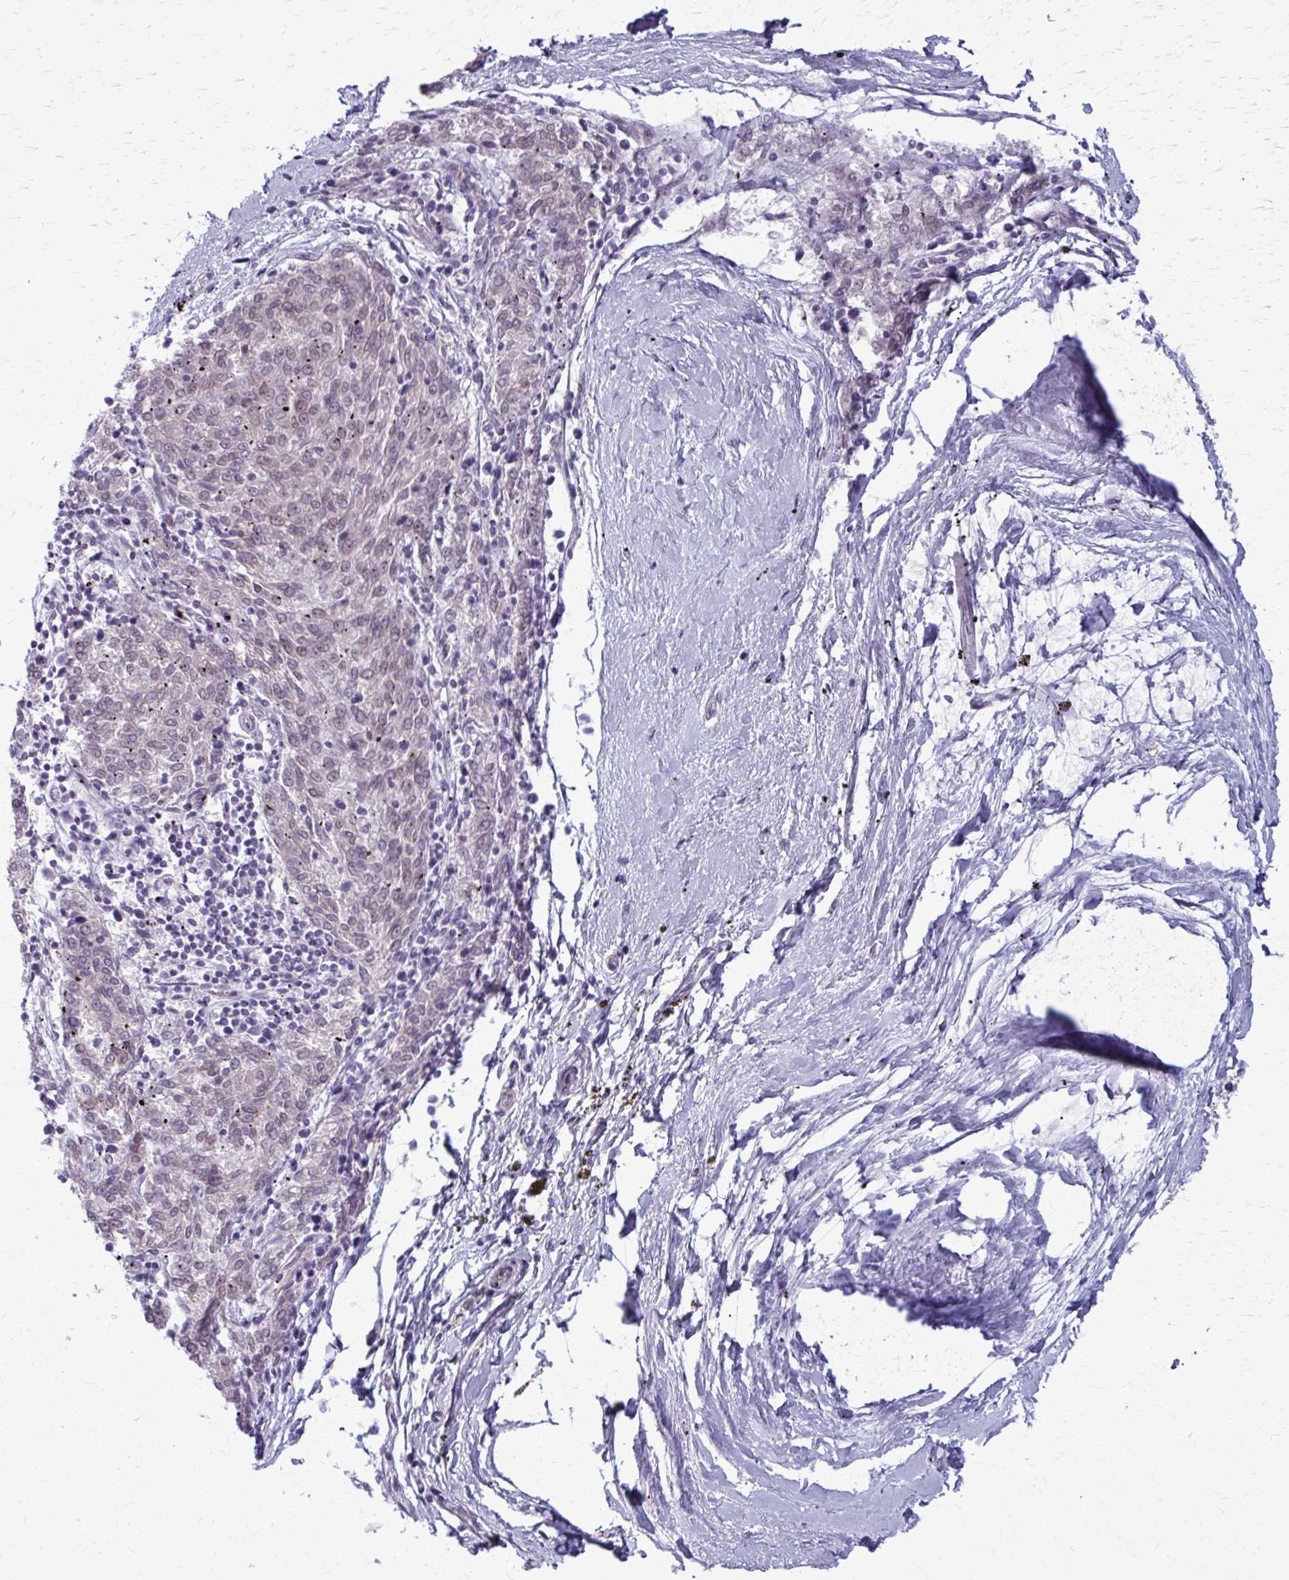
{"staining": {"intensity": "negative", "quantity": "none", "location": "none"}, "tissue": "melanoma", "cell_type": "Tumor cells", "image_type": "cancer", "snomed": [{"axis": "morphology", "description": "Malignant melanoma, NOS"}, {"axis": "topography", "description": "Skin"}], "caption": "An image of malignant melanoma stained for a protein shows no brown staining in tumor cells.", "gene": "NUMBL", "patient": {"sex": "female", "age": 72}}